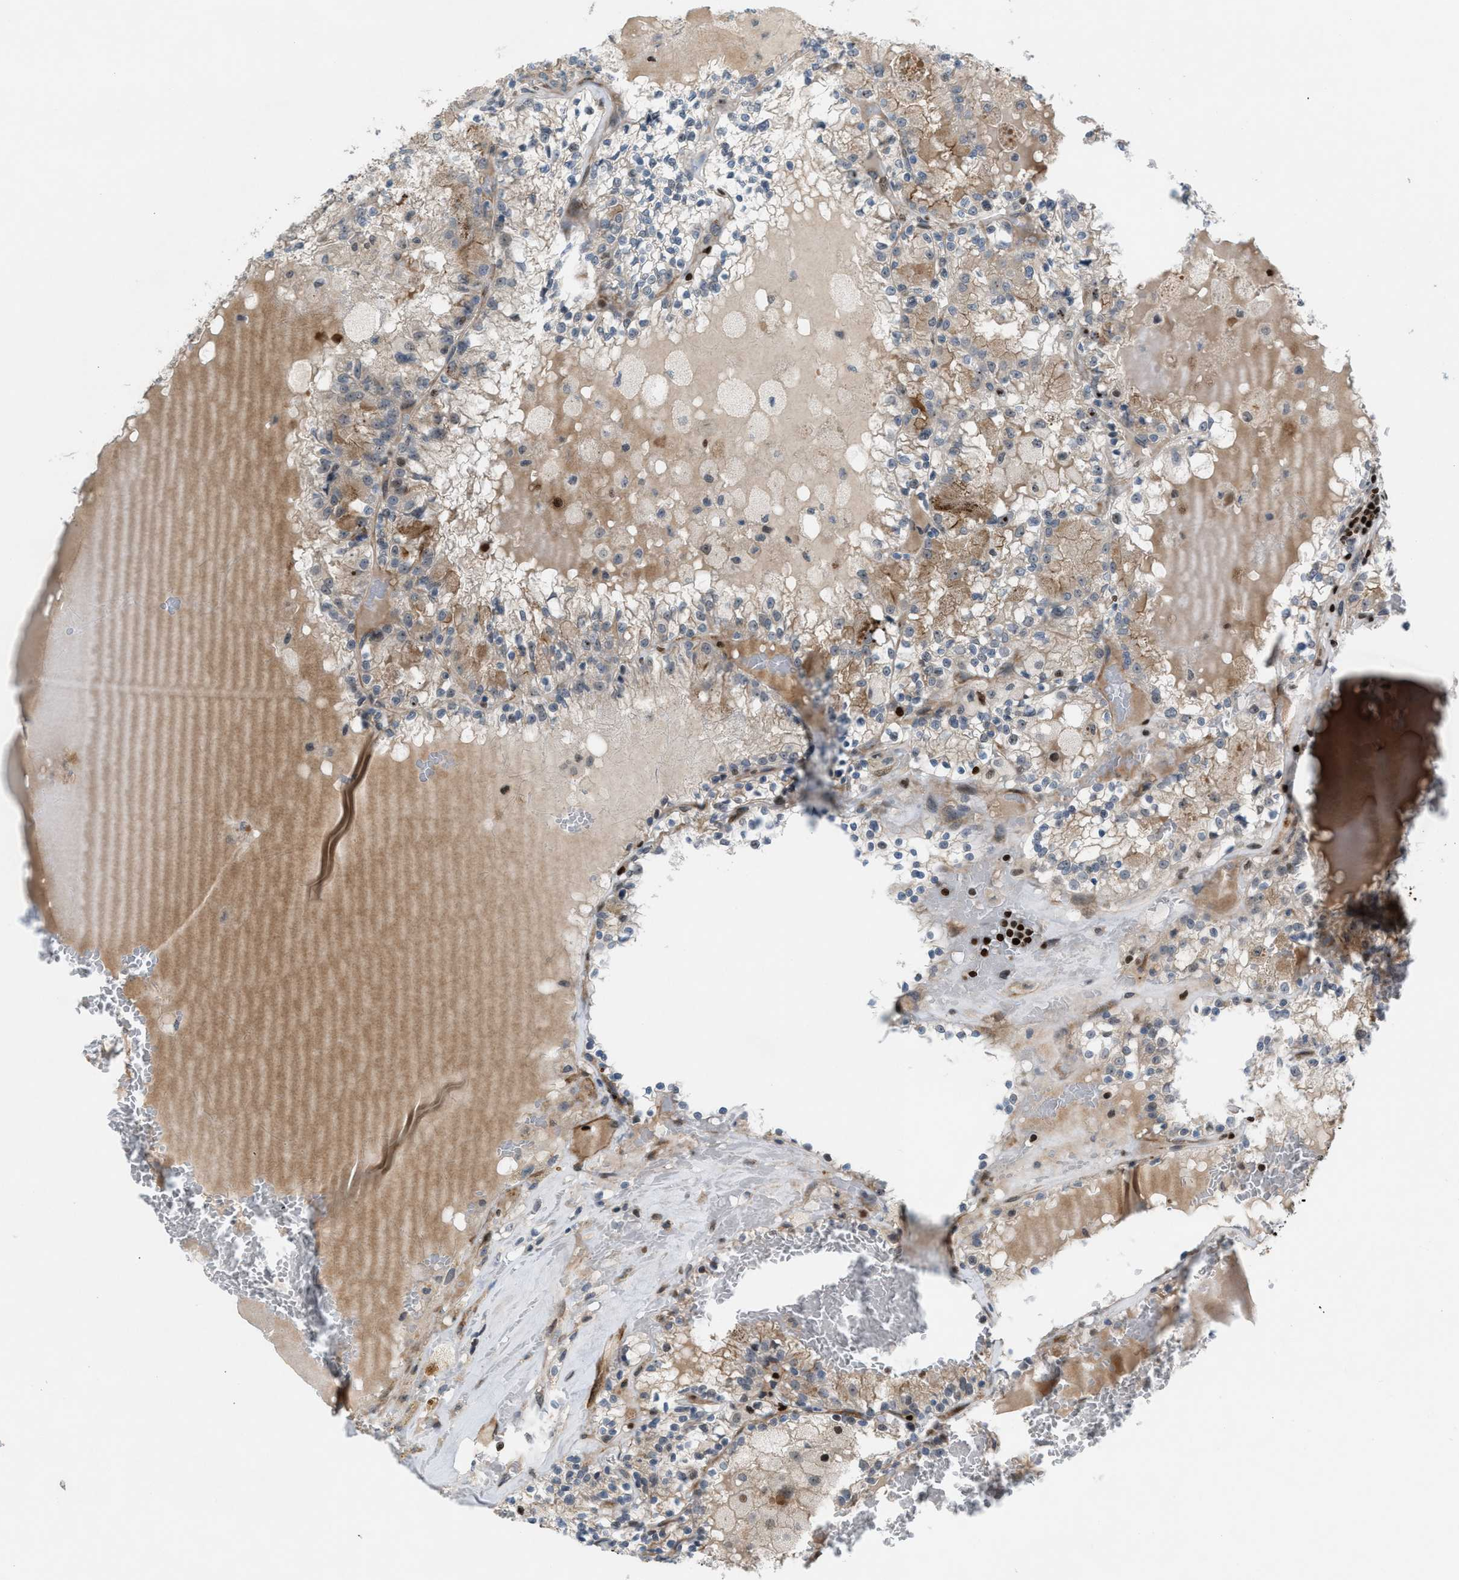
{"staining": {"intensity": "weak", "quantity": ">75%", "location": "cytoplasmic/membranous"}, "tissue": "renal cancer", "cell_type": "Tumor cells", "image_type": "cancer", "snomed": [{"axis": "morphology", "description": "Adenocarcinoma, NOS"}, {"axis": "topography", "description": "Kidney"}], "caption": "Renal cancer stained for a protein reveals weak cytoplasmic/membranous positivity in tumor cells.", "gene": "ZNF276", "patient": {"sex": "female", "age": 56}}